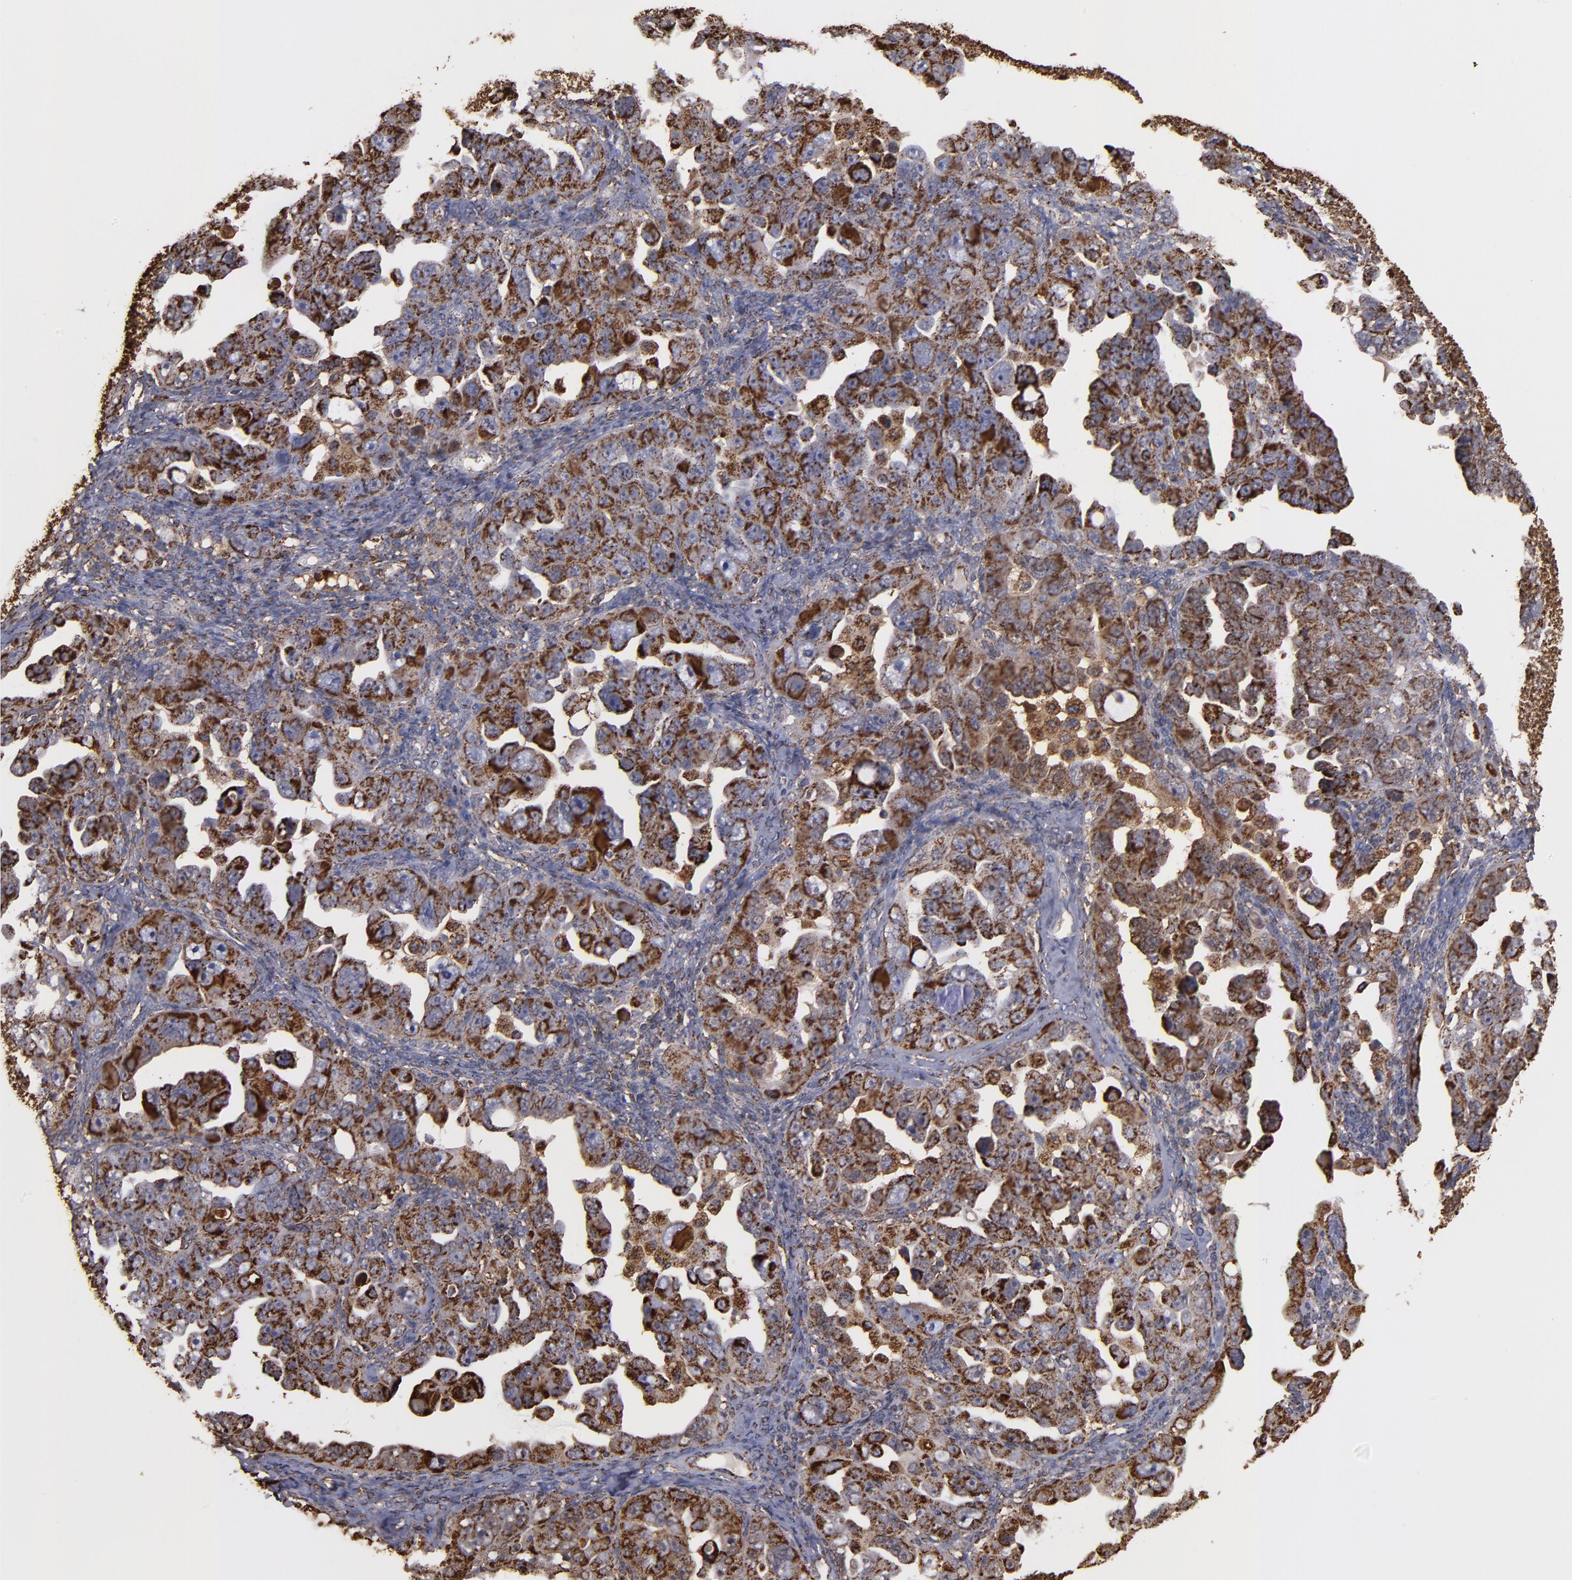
{"staining": {"intensity": "strong", "quantity": ">75%", "location": "cytoplasmic/membranous"}, "tissue": "ovarian cancer", "cell_type": "Tumor cells", "image_type": "cancer", "snomed": [{"axis": "morphology", "description": "Cystadenocarcinoma, serous, NOS"}, {"axis": "topography", "description": "Ovary"}], "caption": "Immunohistochemistry (IHC) of serous cystadenocarcinoma (ovarian) reveals high levels of strong cytoplasmic/membranous expression in approximately >75% of tumor cells.", "gene": "SOD2", "patient": {"sex": "female", "age": 66}}